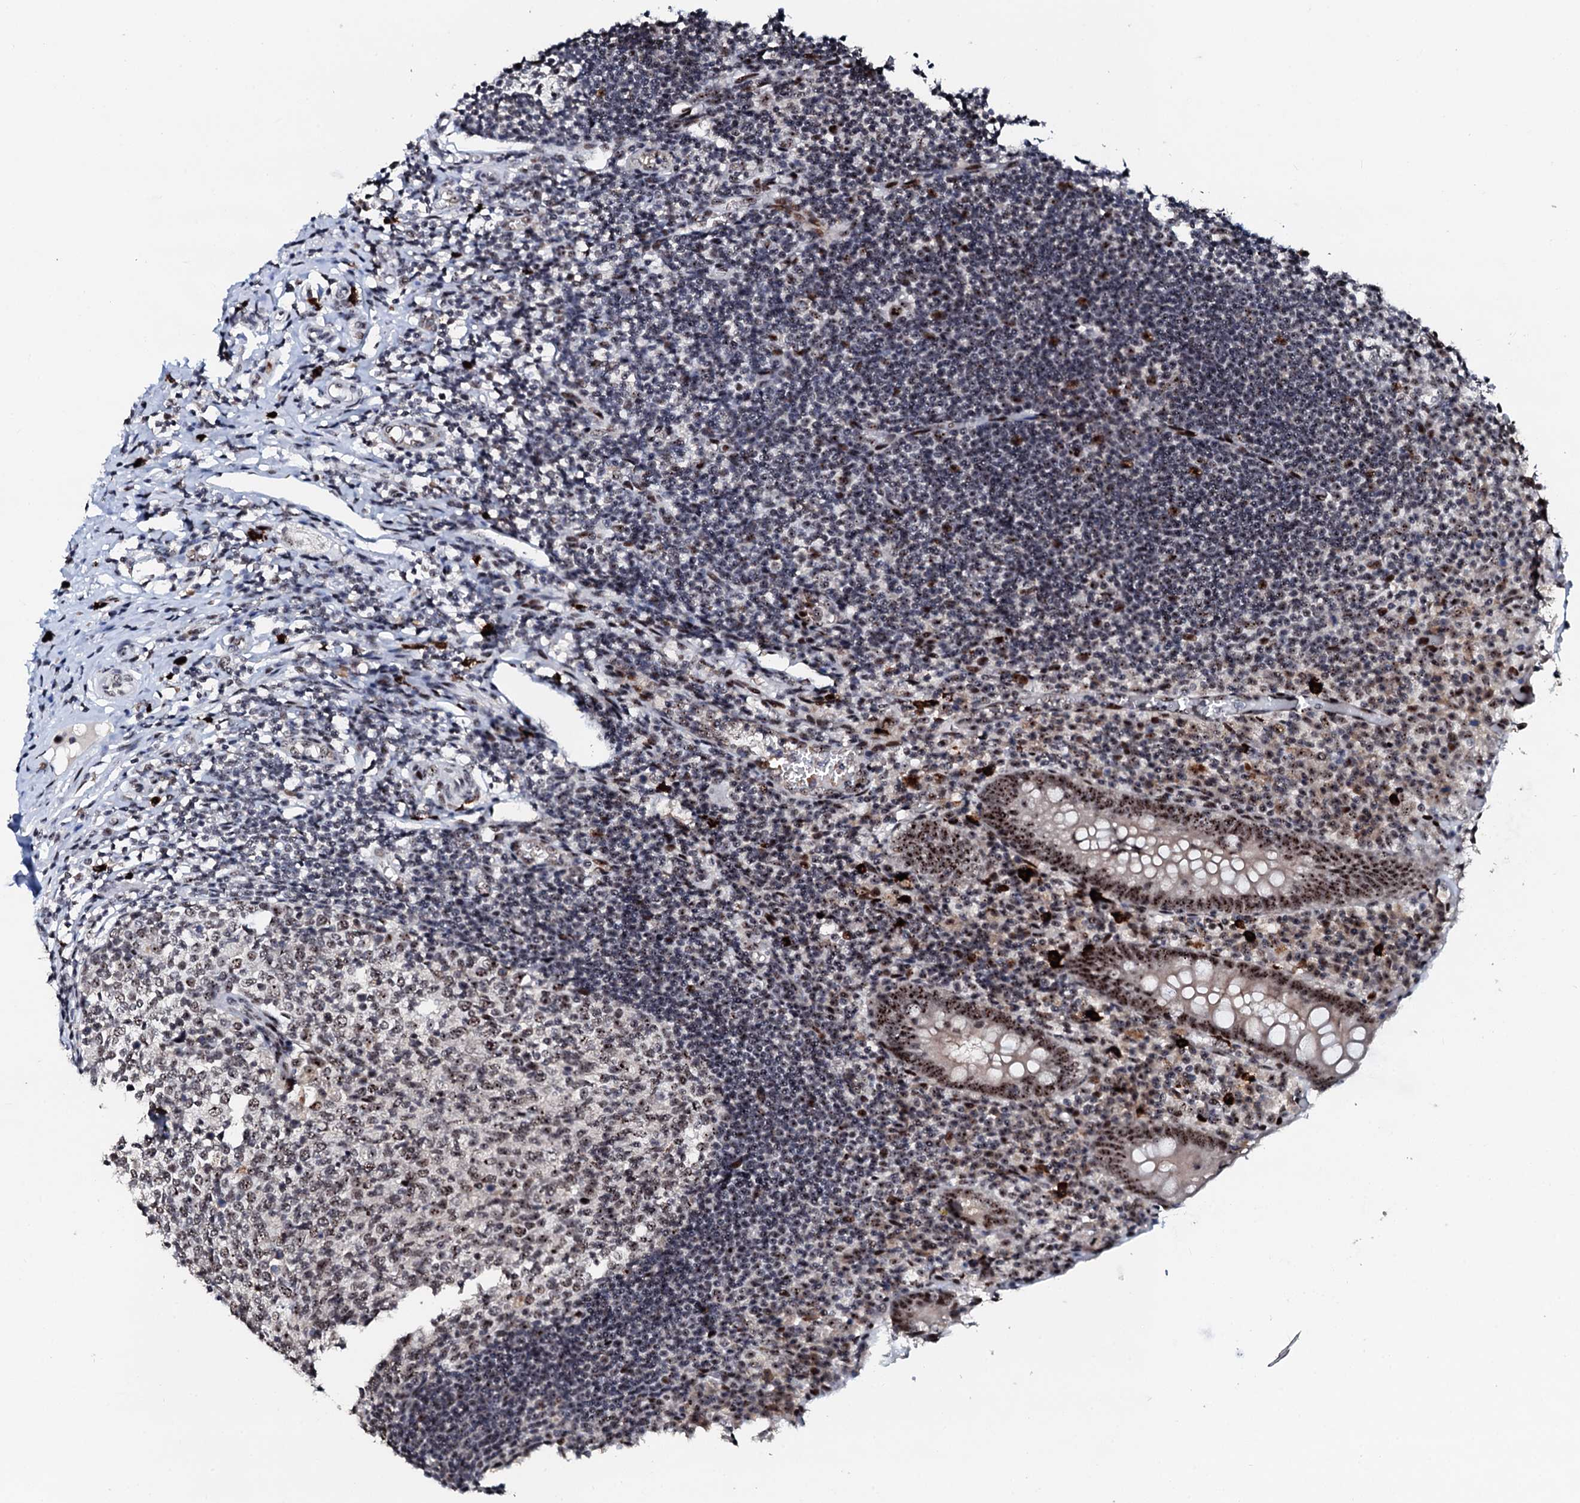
{"staining": {"intensity": "moderate", "quantity": ">75%", "location": "nuclear"}, "tissue": "appendix", "cell_type": "Glandular cells", "image_type": "normal", "snomed": [{"axis": "morphology", "description": "Normal tissue, NOS"}, {"axis": "topography", "description": "Appendix"}], "caption": "Immunohistochemistry (IHC) histopathology image of benign appendix: appendix stained using immunohistochemistry shows medium levels of moderate protein expression localized specifically in the nuclear of glandular cells, appearing as a nuclear brown color.", "gene": "NEUROG3", "patient": {"sex": "female", "age": 17}}